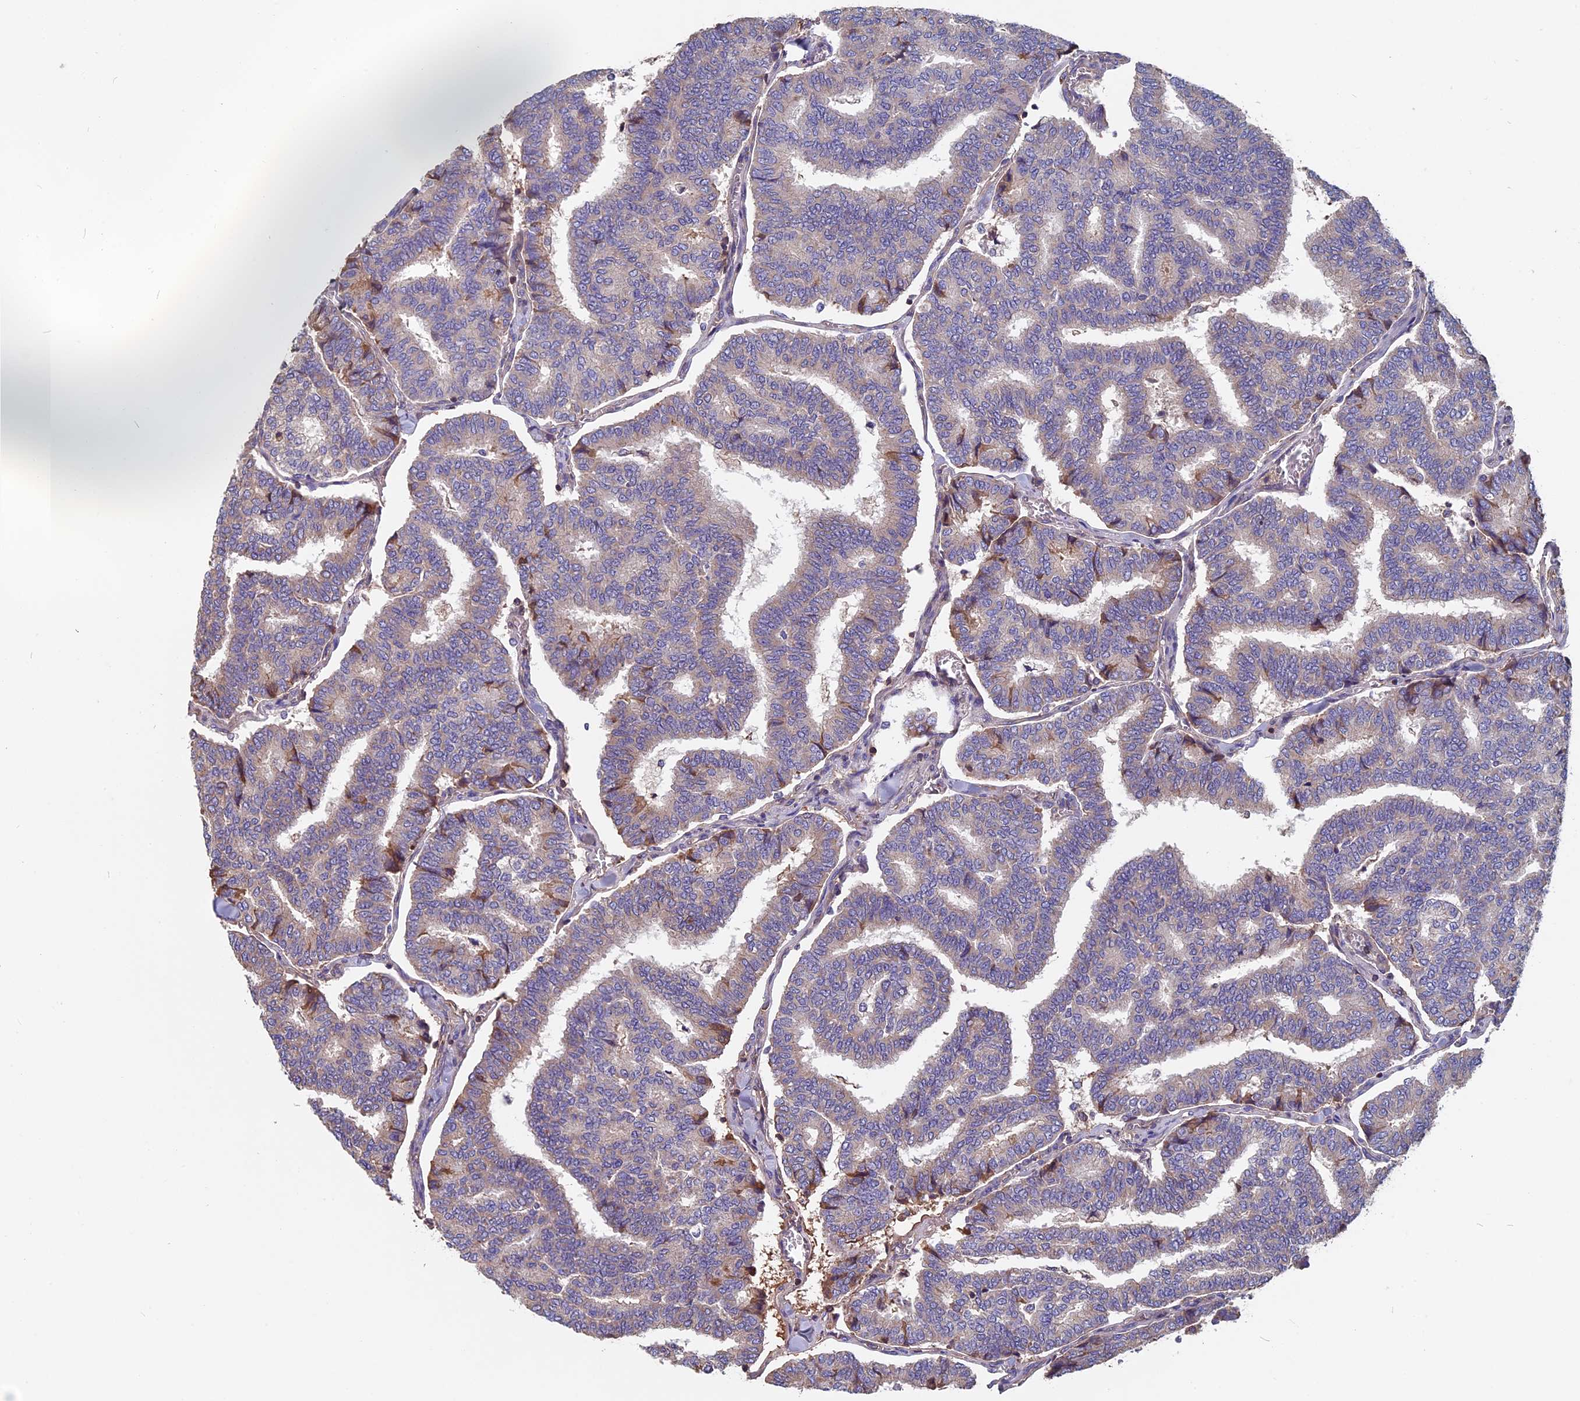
{"staining": {"intensity": "moderate", "quantity": "<25%", "location": "cytoplasmic/membranous"}, "tissue": "thyroid cancer", "cell_type": "Tumor cells", "image_type": "cancer", "snomed": [{"axis": "morphology", "description": "Papillary adenocarcinoma, NOS"}, {"axis": "topography", "description": "Thyroid gland"}], "caption": "About <25% of tumor cells in thyroid cancer reveal moderate cytoplasmic/membranous protein expression as visualized by brown immunohistochemical staining.", "gene": "CCDC153", "patient": {"sex": "female", "age": 35}}